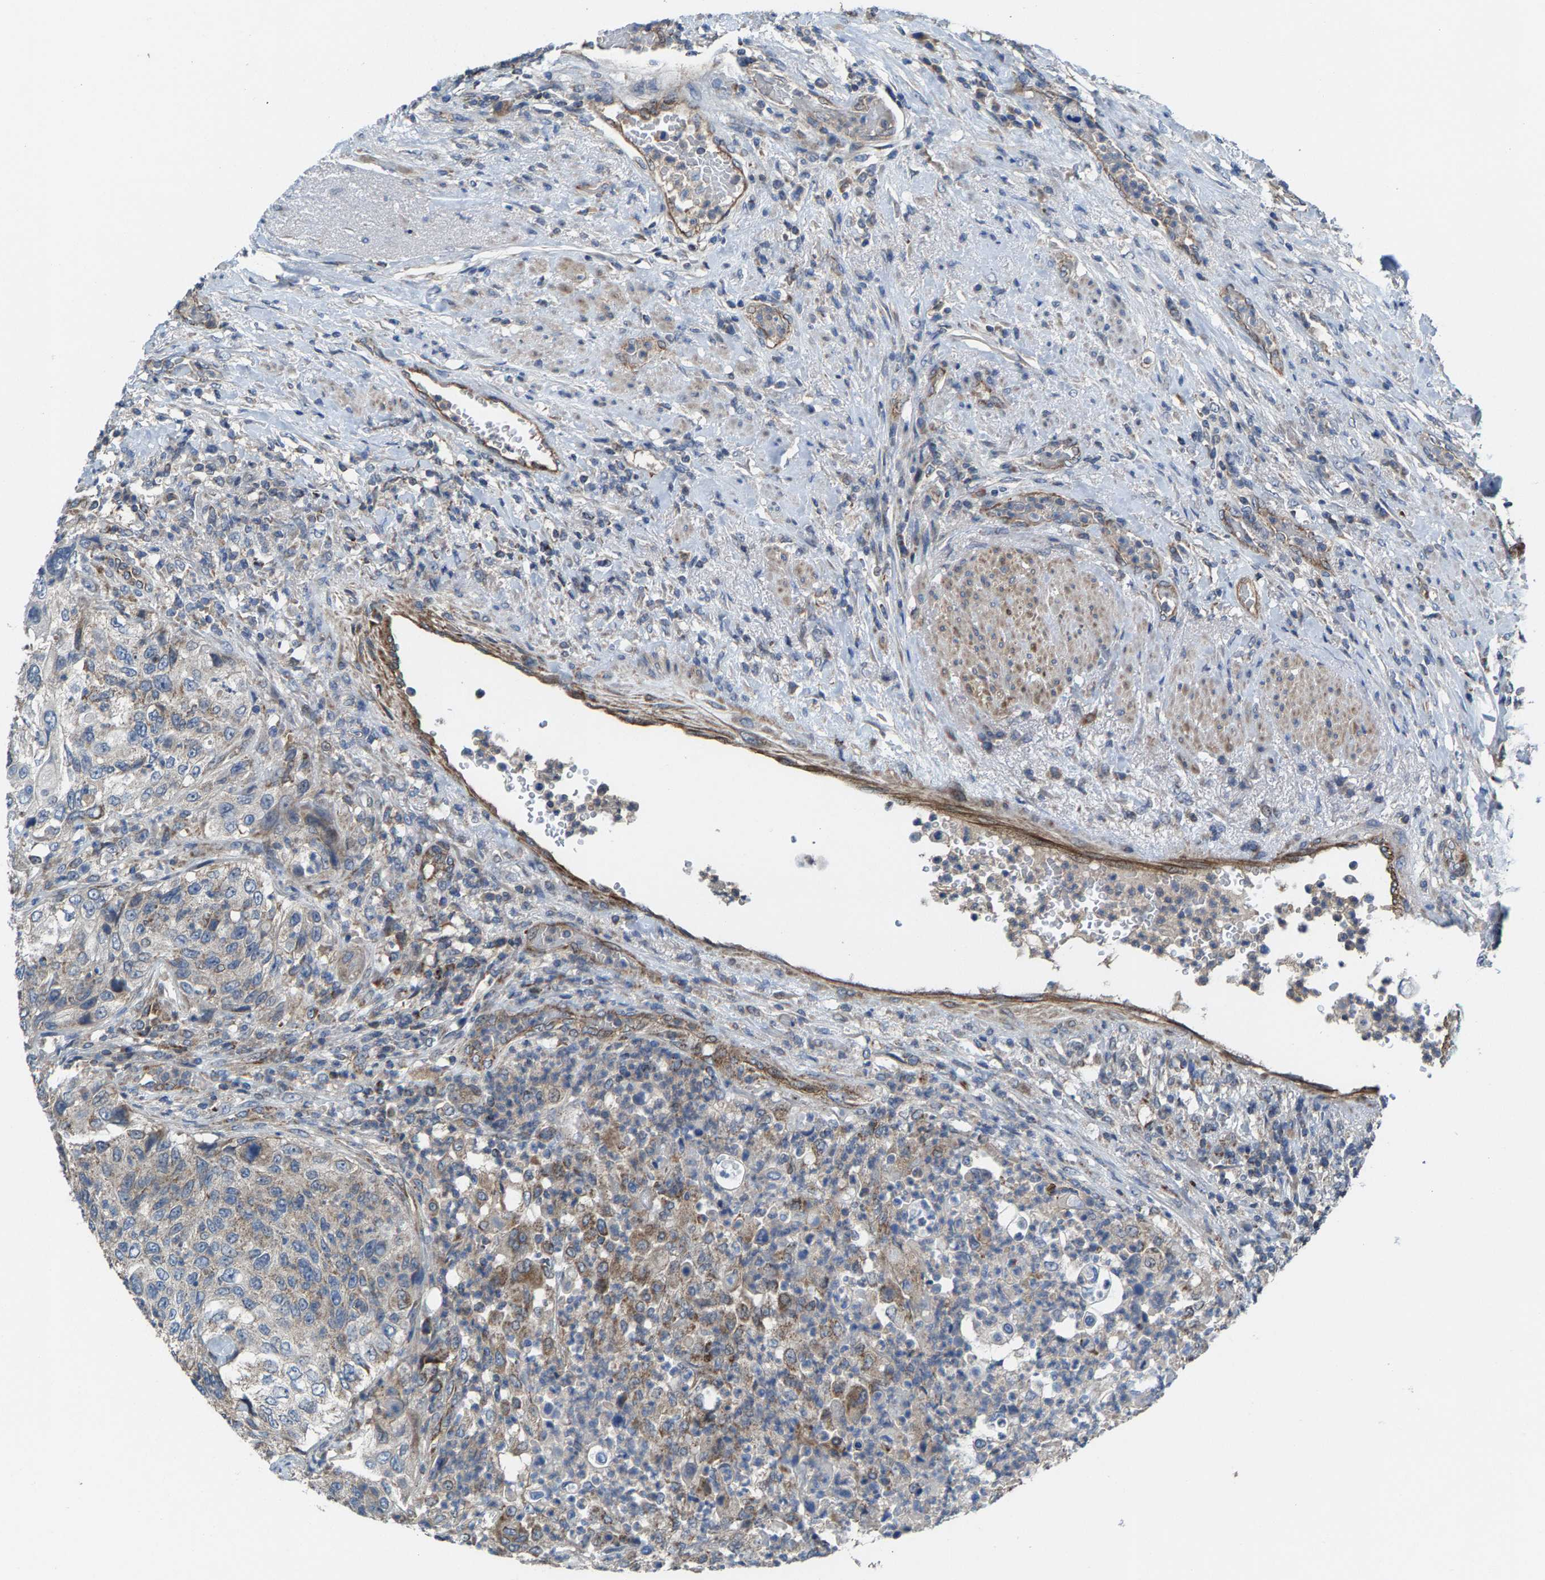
{"staining": {"intensity": "weak", "quantity": "<25%", "location": "cytoplasmic/membranous"}, "tissue": "urothelial cancer", "cell_type": "Tumor cells", "image_type": "cancer", "snomed": [{"axis": "morphology", "description": "Urothelial carcinoma, High grade"}, {"axis": "topography", "description": "Urinary bladder"}], "caption": "Urothelial cancer stained for a protein using immunohistochemistry displays no expression tumor cells.", "gene": "MRM1", "patient": {"sex": "female", "age": 60}}